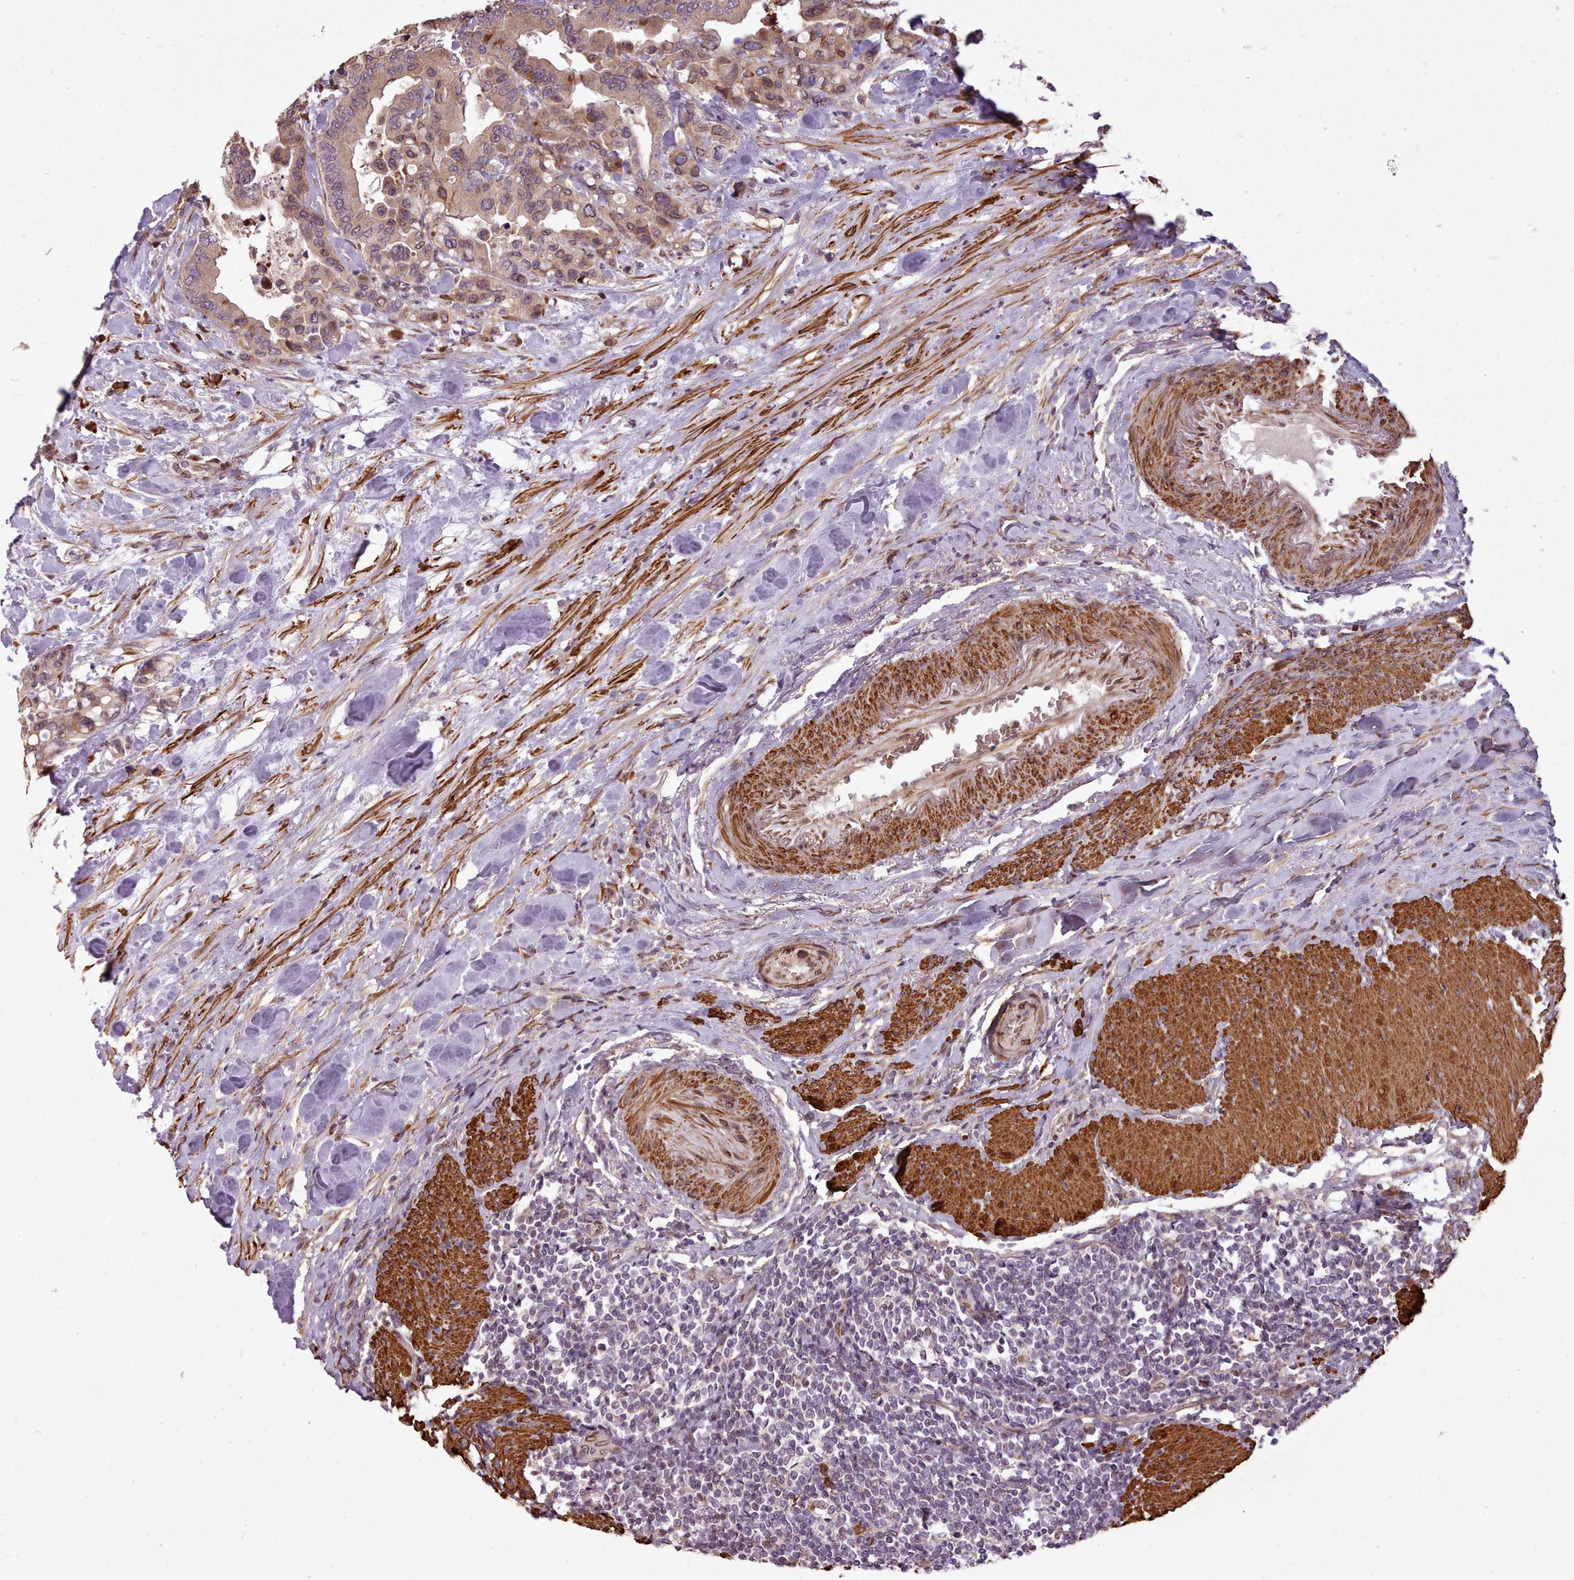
{"staining": {"intensity": "moderate", "quantity": ">75%", "location": "cytoplasmic/membranous,nuclear"}, "tissue": "colorectal cancer", "cell_type": "Tumor cells", "image_type": "cancer", "snomed": [{"axis": "morphology", "description": "Adenocarcinoma, NOS"}, {"axis": "topography", "description": "Colon"}], "caption": "Tumor cells reveal medium levels of moderate cytoplasmic/membranous and nuclear positivity in about >75% of cells in adenocarcinoma (colorectal).", "gene": "CABP1", "patient": {"sex": "male", "age": 82}}